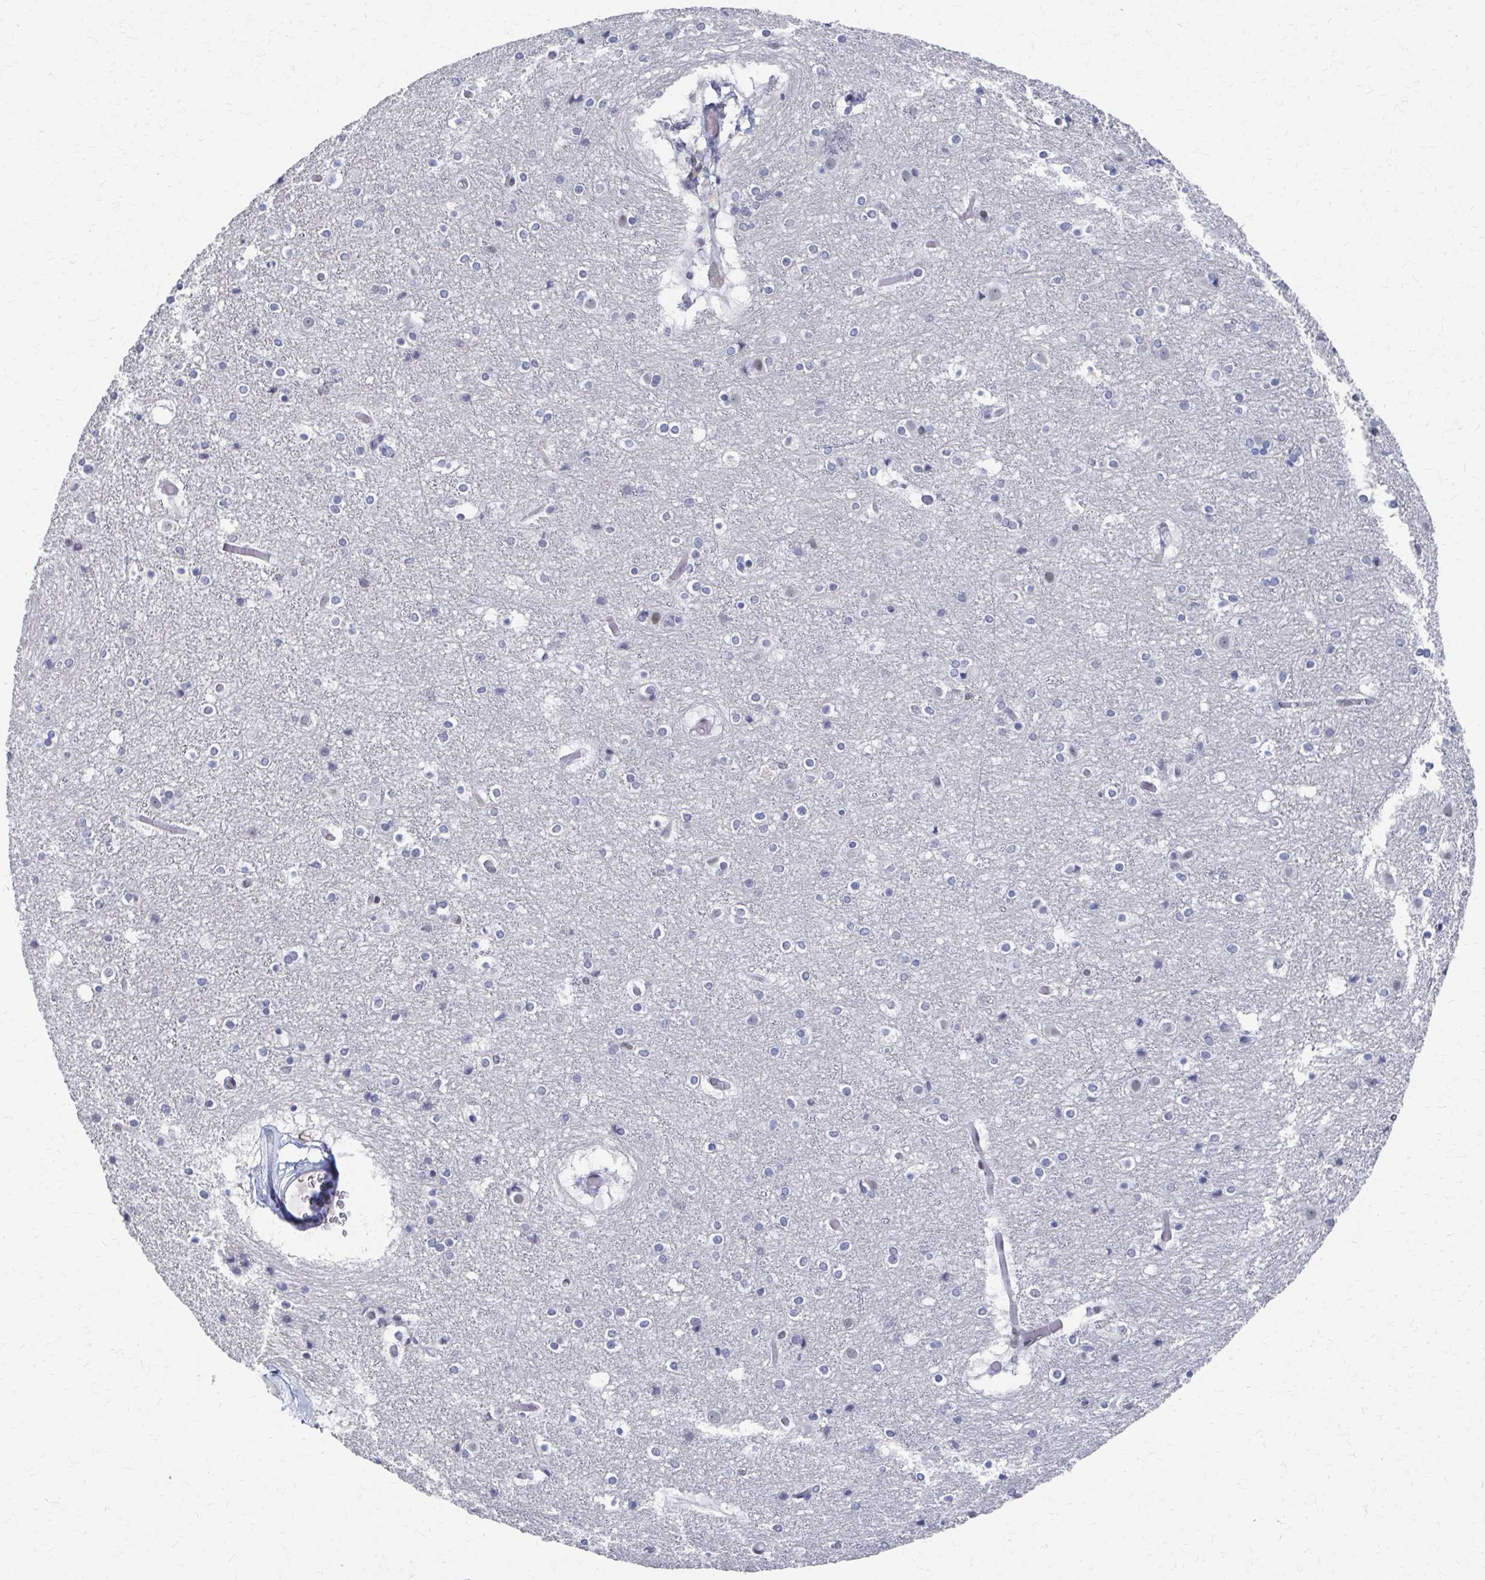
{"staining": {"intensity": "negative", "quantity": "none", "location": "none"}, "tissue": "cerebral cortex", "cell_type": "Endothelial cells", "image_type": "normal", "snomed": [{"axis": "morphology", "description": "Normal tissue, NOS"}, {"axis": "topography", "description": "Cerebral cortex"}], "caption": "Cerebral cortex was stained to show a protein in brown. There is no significant positivity in endothelial cells. (DAB immunohistochemistry visualized using brightfield microscopy, high magnification).", "gene": "CDIN1", "patient": {"sex": "female", "age": 52}}